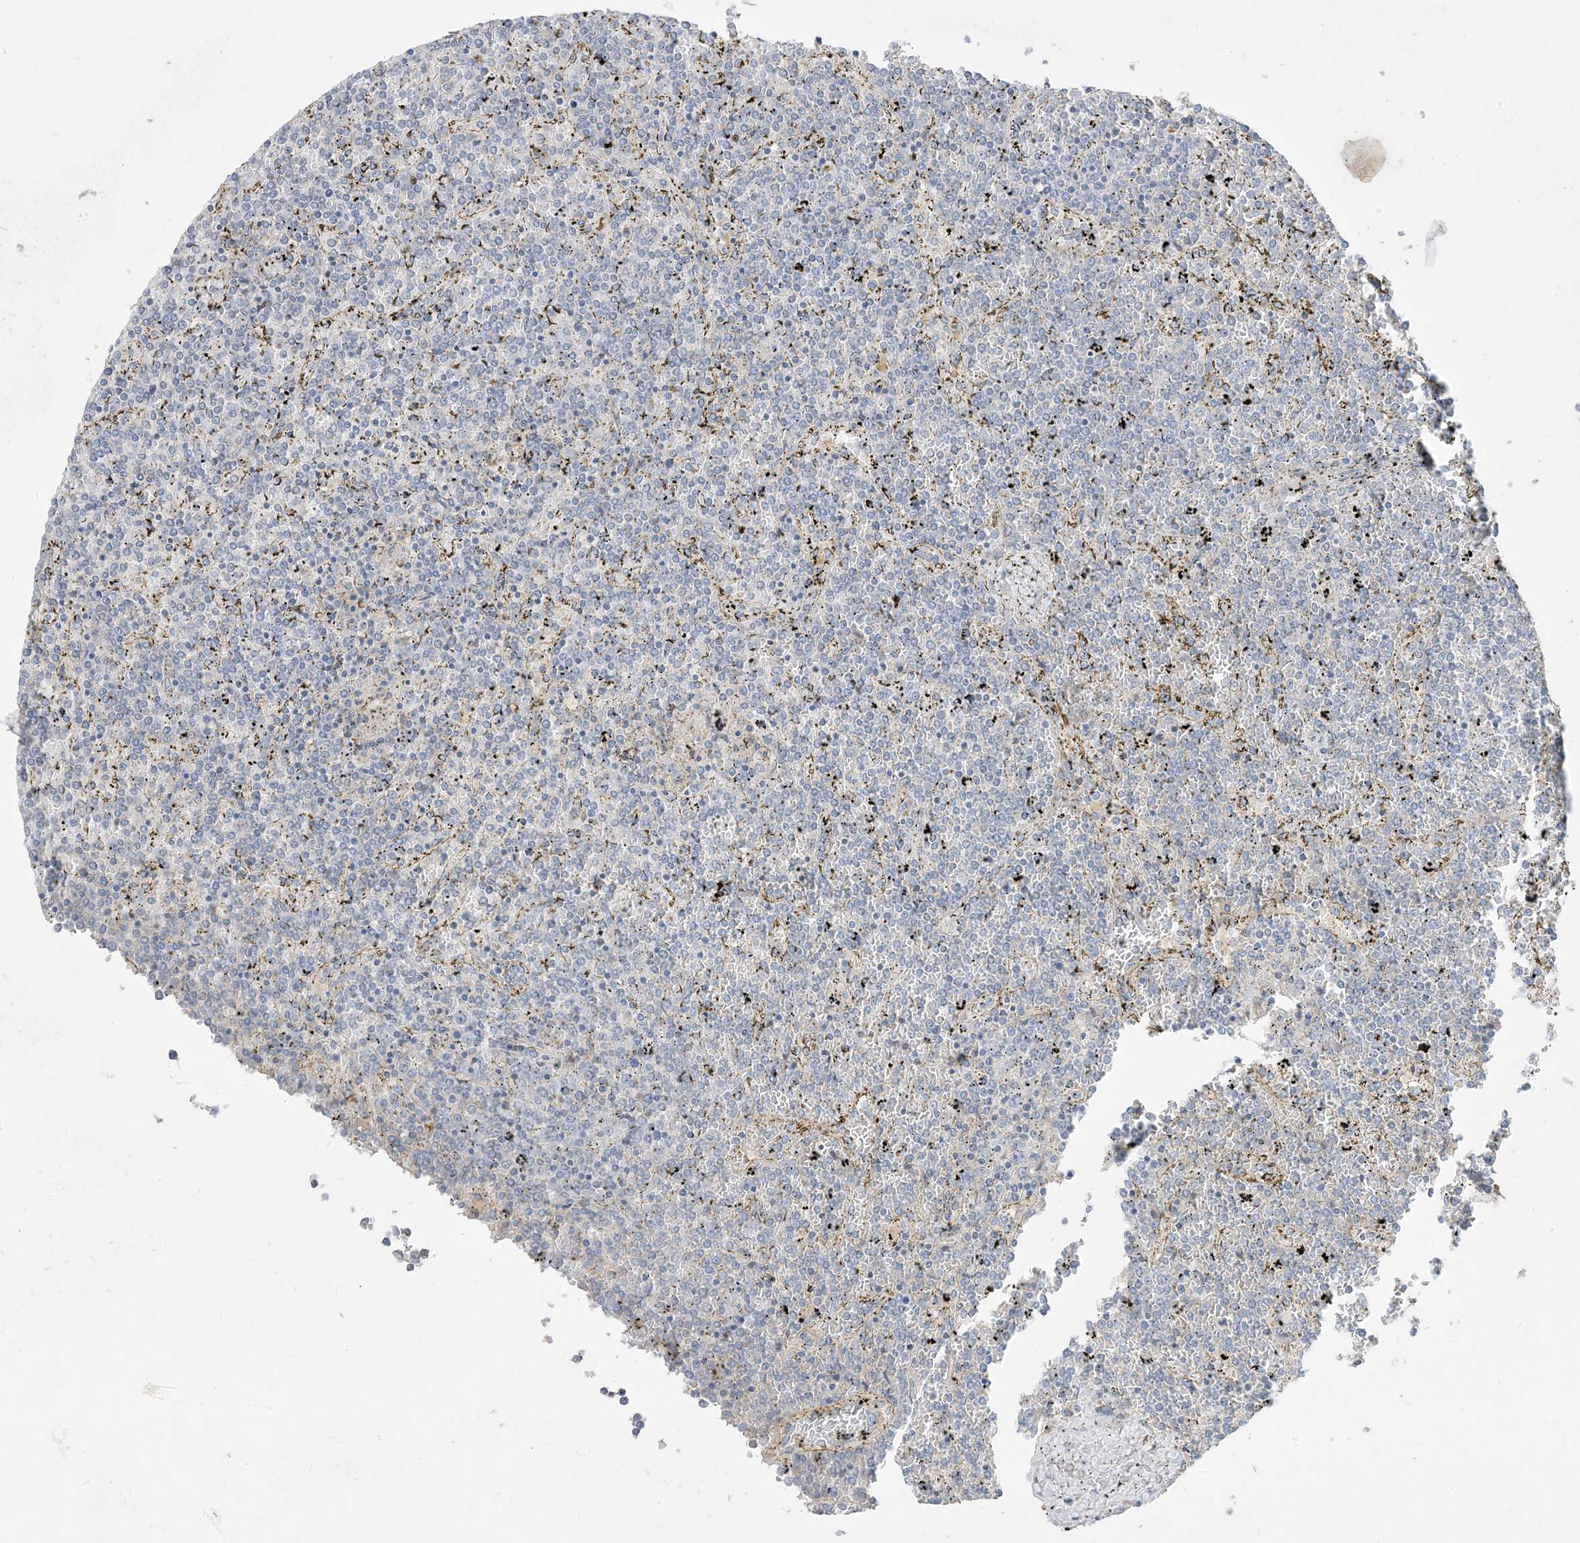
{"staining": {"intensity": "negative", "quantity": "none", "location": "none"}, "tissue": "lymphoma", "cell_type": "Tumor cells", "image_type": "cancer", "snomed": [{"axis": "morphology", "description": "Malignant lymphoma, non-Hodgkin's type, Low grade"}, {"axis": "topography", "description": "Spleen"}], "caption": "High magnification brightfield microscopy of low-grade malignant lymphoma, non-Hodgkin's type stained with DAB (3,3'-diaminobenzidine) (brown) and counterstained with hematoxylin (blue): tumor cells show no significant staining.", "gene": "ARHGEF9", "patient": {"sex": "female", "age": 19}}